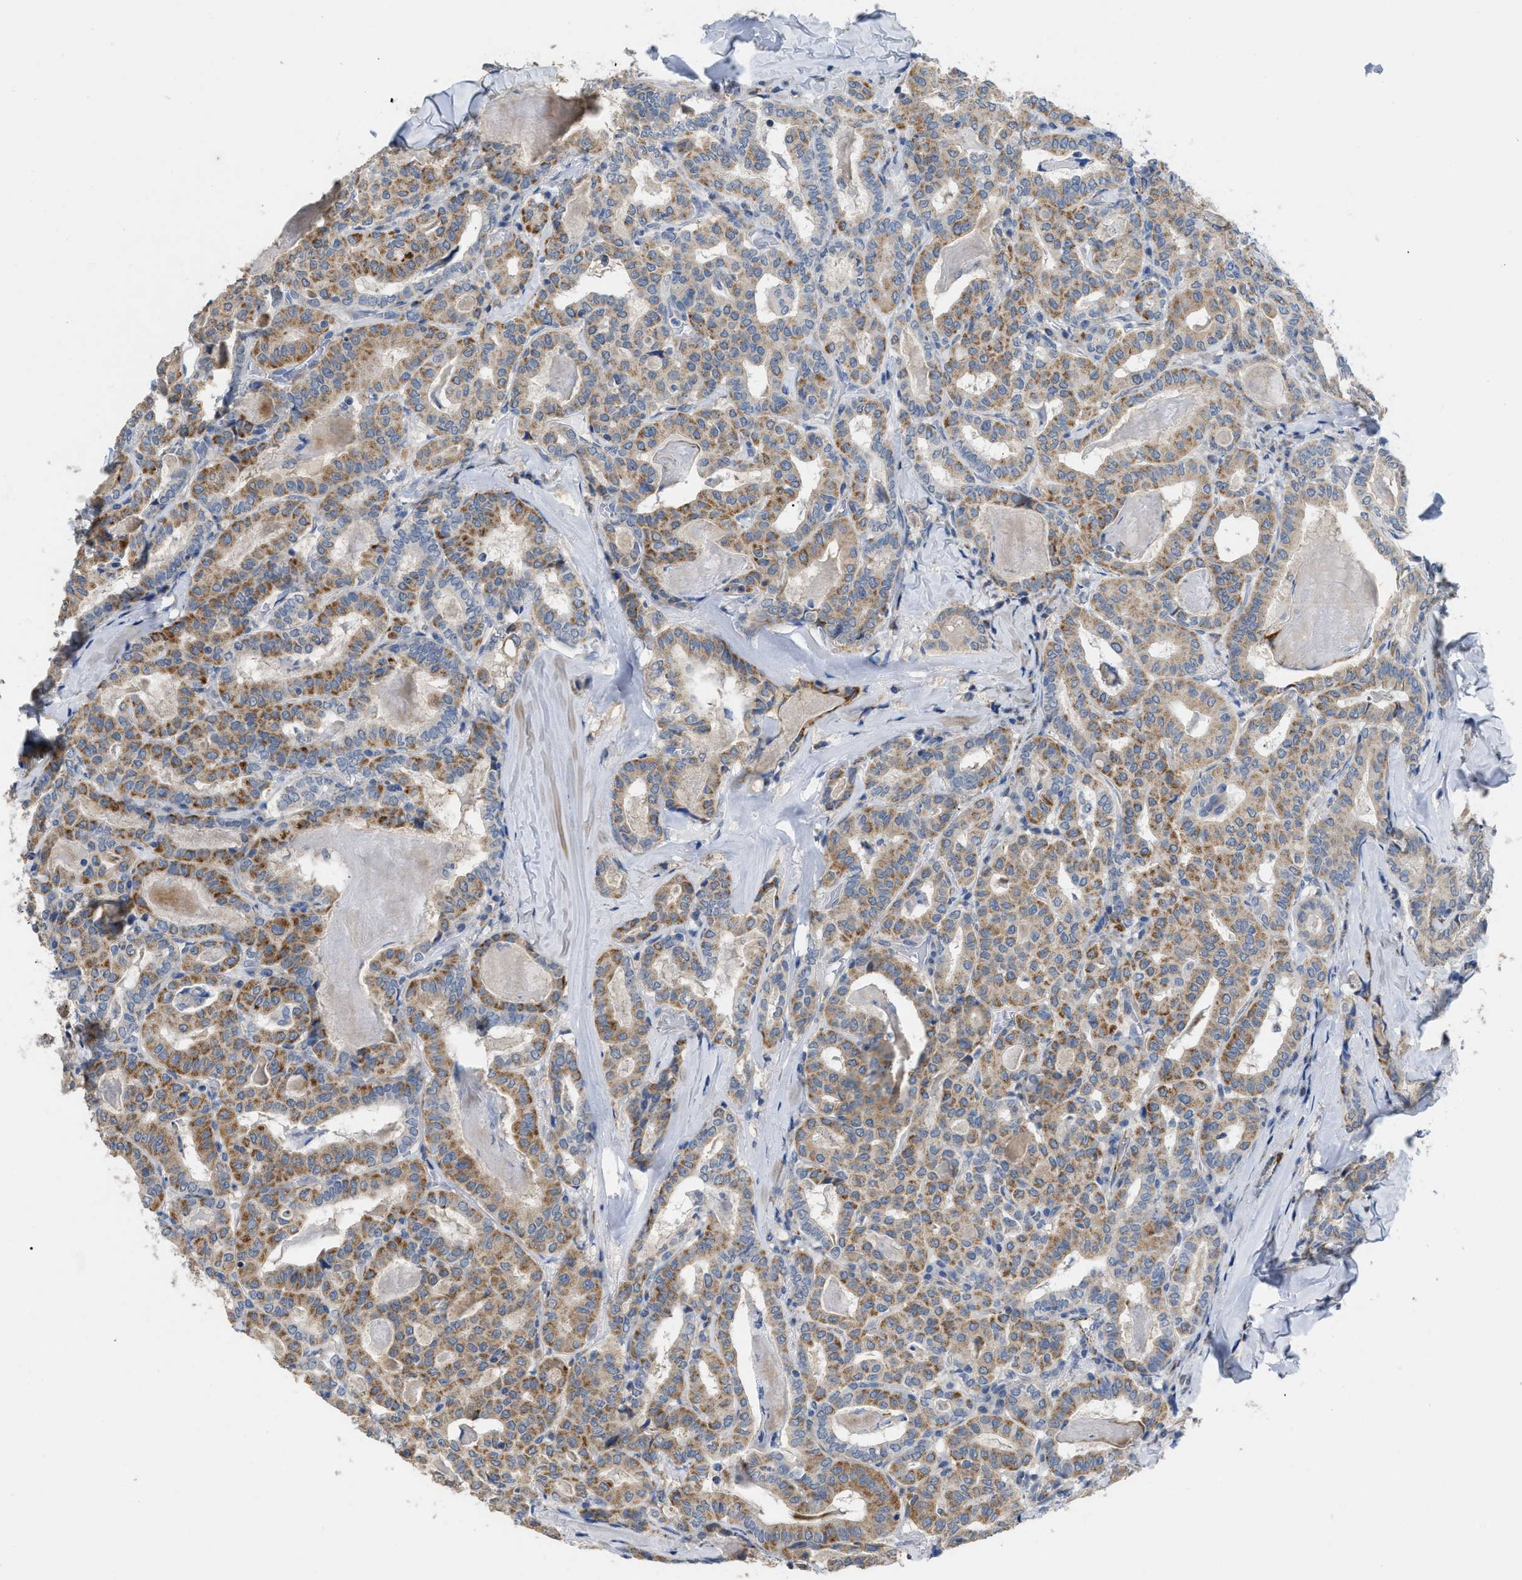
{"staining": {"intensity": "moderate", "quantity": ">75%", "location": "cytoplasmic/membranous"}, "tissue": "thyroid cancer", "cell_type": "Tumor cells", "image_type": "cancer", "snomed": [{"axis": "morphology", "description": "Papillary adenocarcinoma, NOS"}, {"axis": "topography", "description": "Thyroid gland"}], "caption": "Immunohistochemical staining of thyroid cancer (papillary adenocarcinoma) shows moderate cytoplasmic/membranous protein positivity in approximately >75% of tumor cells. The staining is performed using DAB (3,3'-diaminobenzidine) brown chromogen to label protein expression. The nuclei are counter-stained blue using hematoxylin.", "gene": "DHX58", "patient": {"sex": "female", "age": 42}}